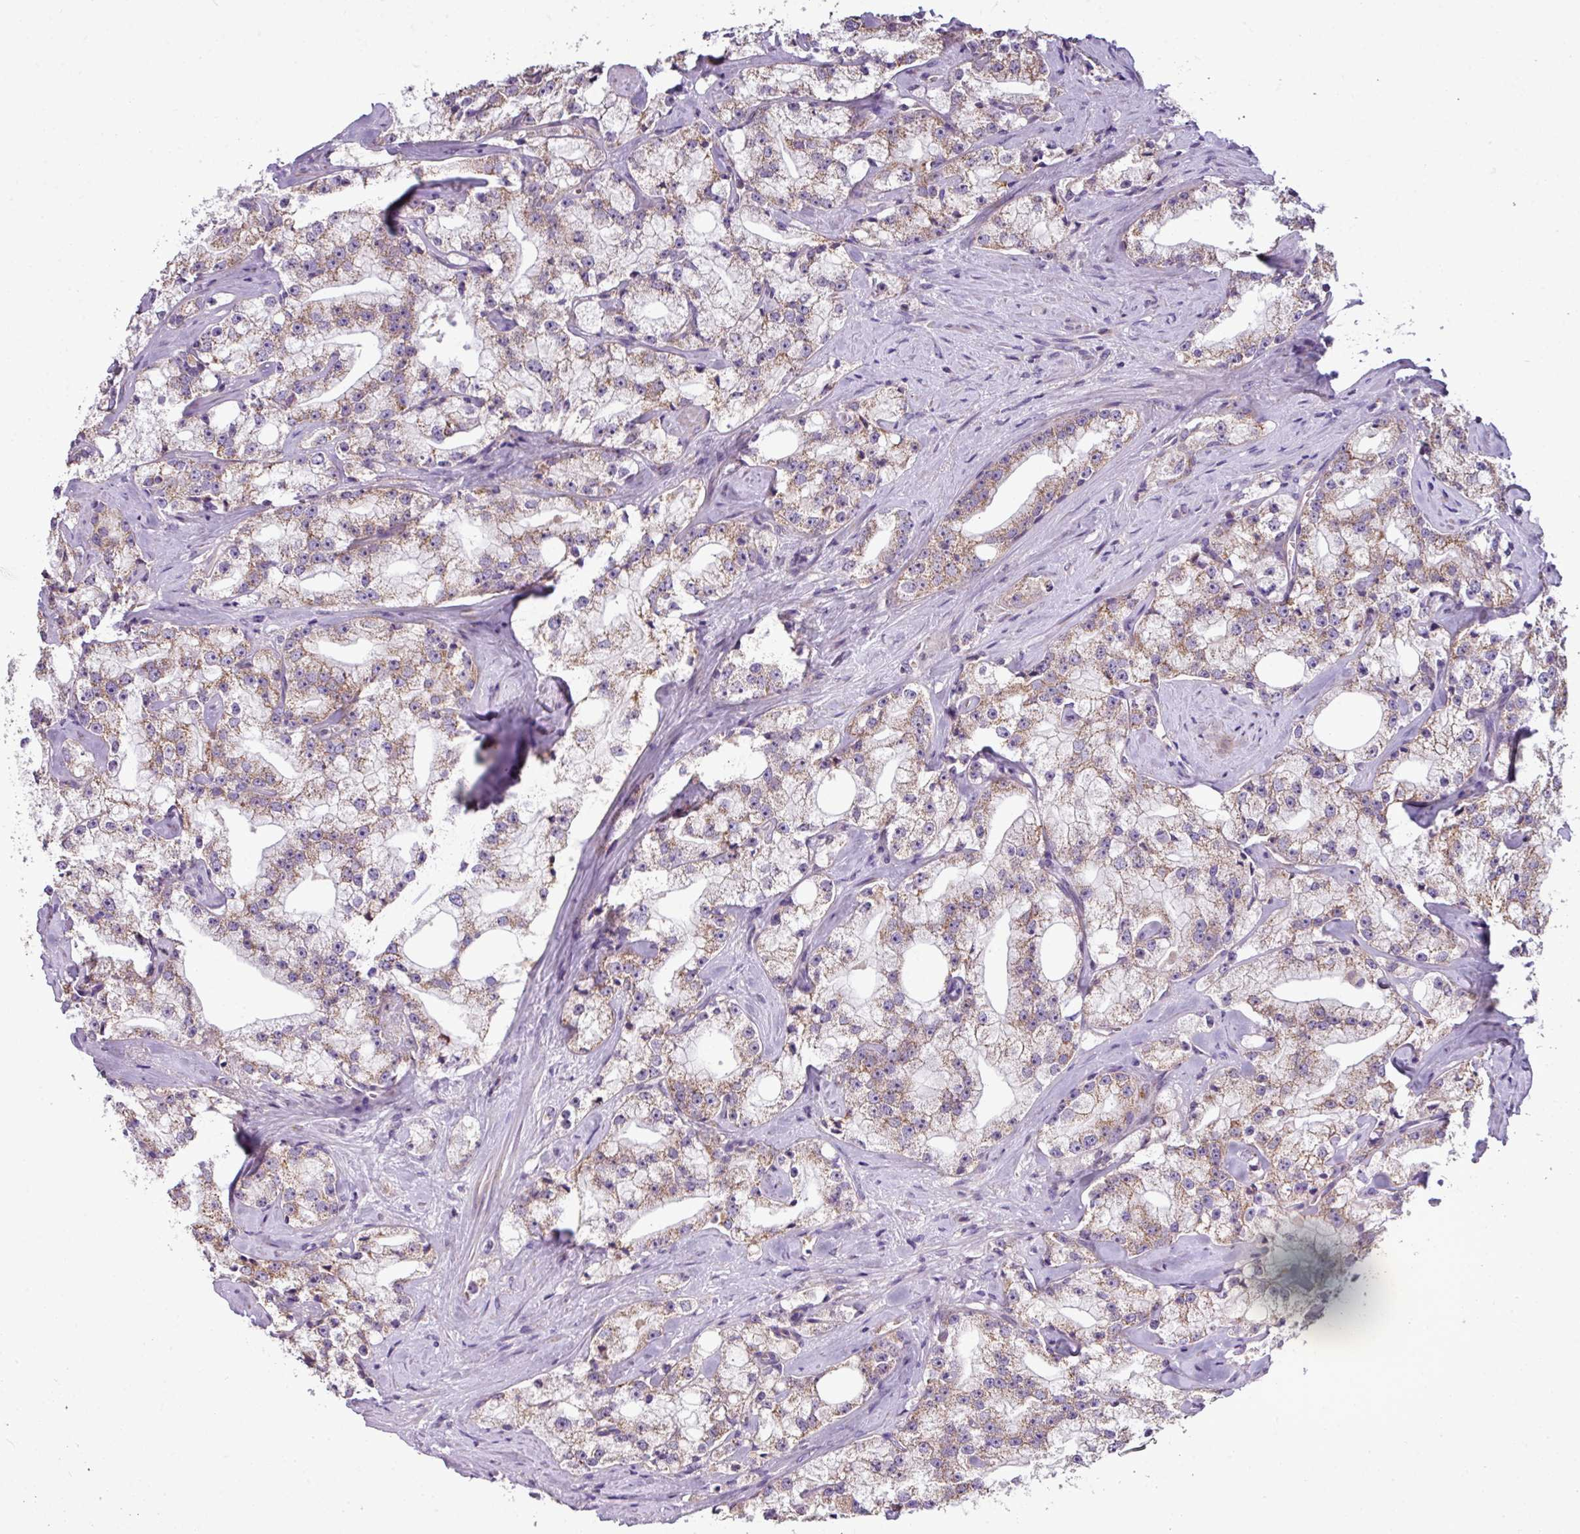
{"staining": {"intensity": "moderate", "quantity": ">75%", "location": "cytoplasmic/membranous"}, "tissue": "prostate cancer", "cell_type": "Tumor cells", "image_type": "cancer", "snomed": [{"axis": "morphology", "description": "Adenocarcinoma, High grade"}, {"axis": "topography", "description": "Prostate"}], "caption": "Human prostate high-grade adenocarcinoma stained with a brown dye reveals moderate cytoplasmic/membranous positive staining in approximately >75% of tumor cells.", "gene": "LRRC9", "patient": {"sex": "male", "age": 64}}